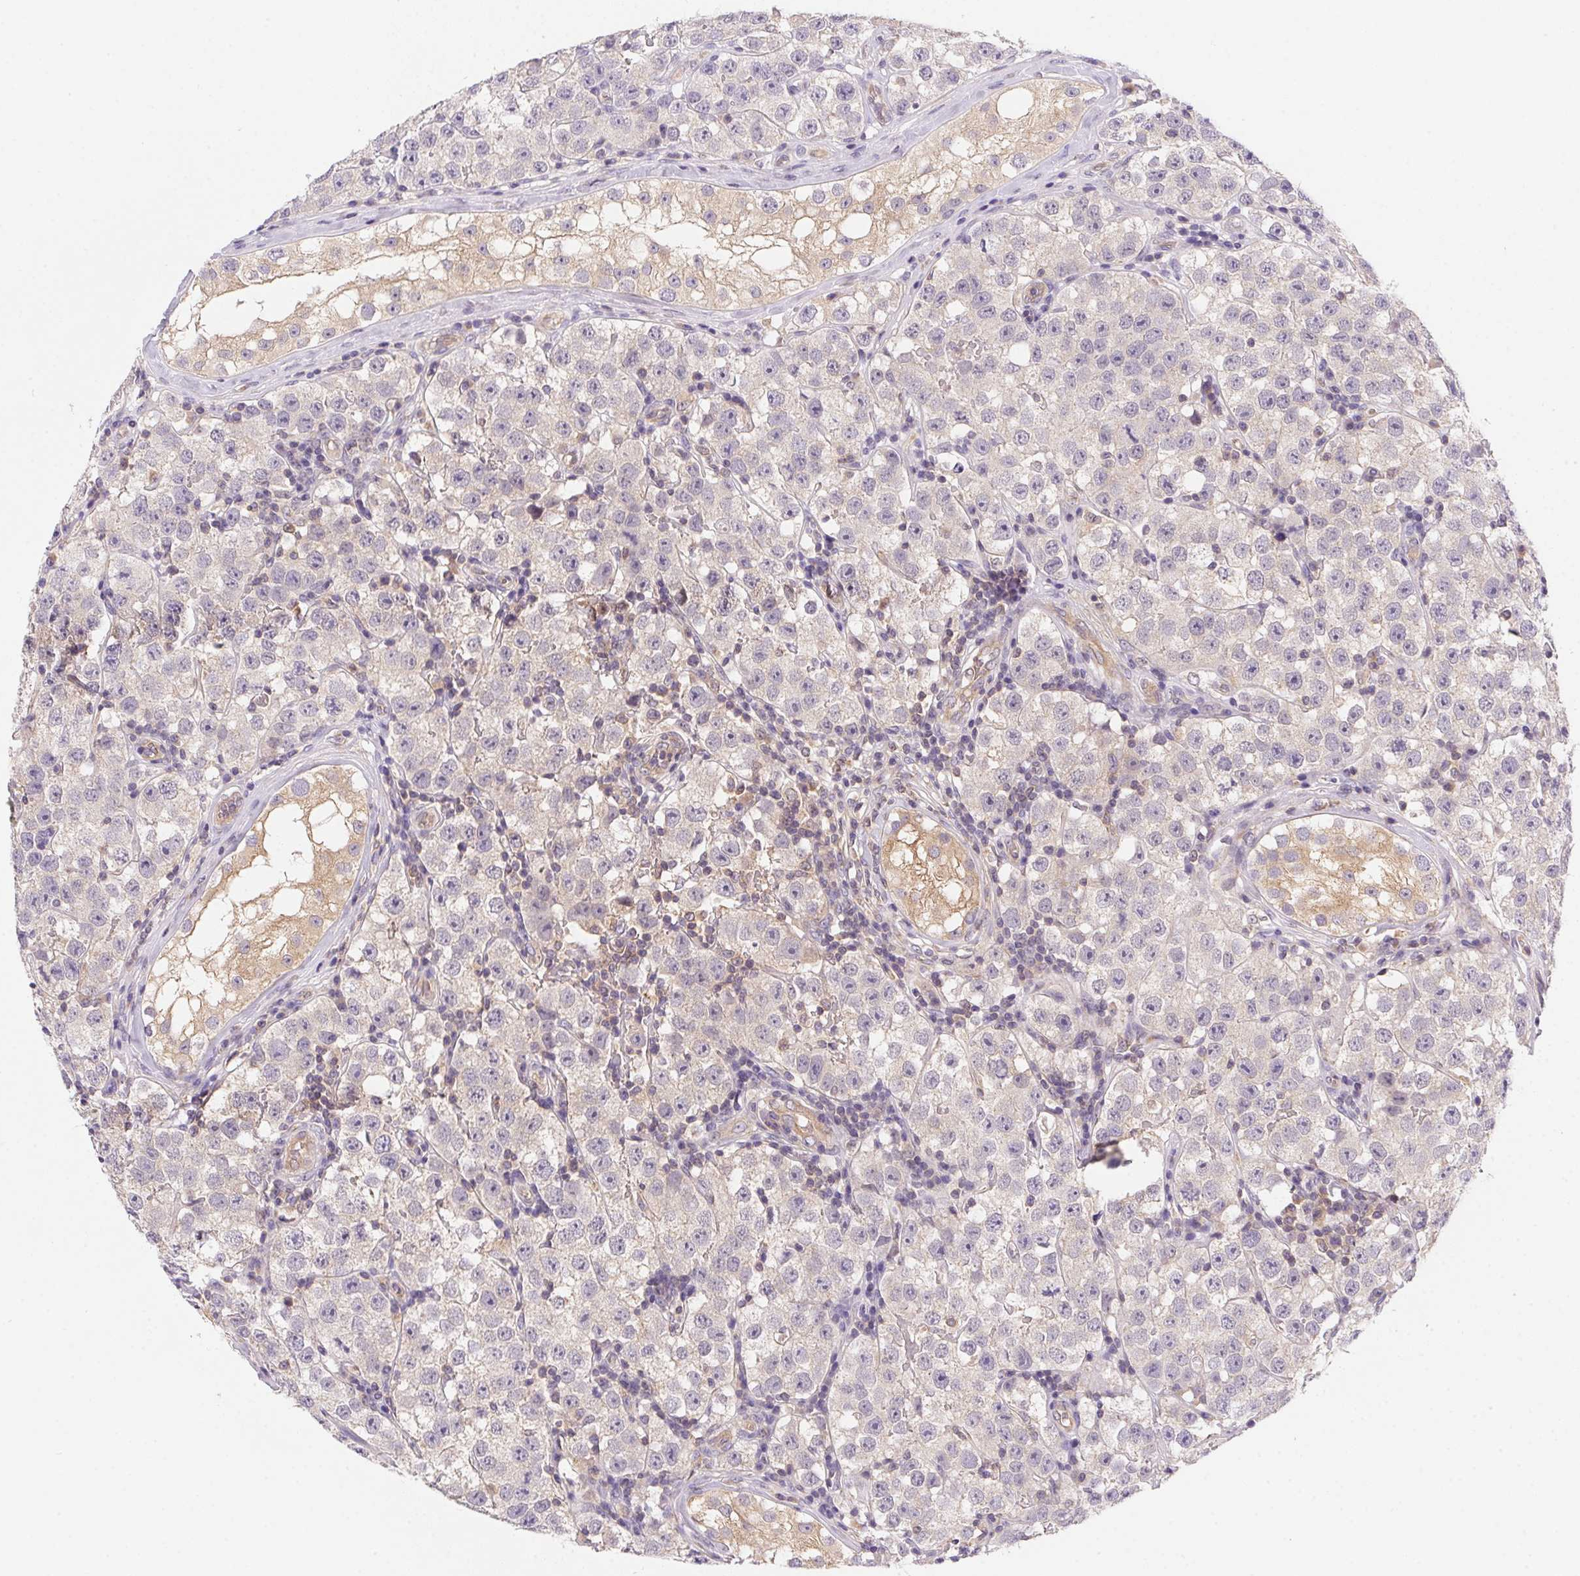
{"staining": {"intensity": "negative", "quantity": "none", "location": "none"}, "tissue": "testis cancer", "cell_type": "Tumor cells", "image_type": "cancer", "snomed": [{"axis": "morphology", "description": "Seminoma, NOS"}, {"axis": "topography", "description": "Testis"}], "caption": "Tumor cells are negative for brown protein staining in testis cancer (seminoma).", "gene": "PRKAA1", "patient": {"sex": "male", "age": 34}}